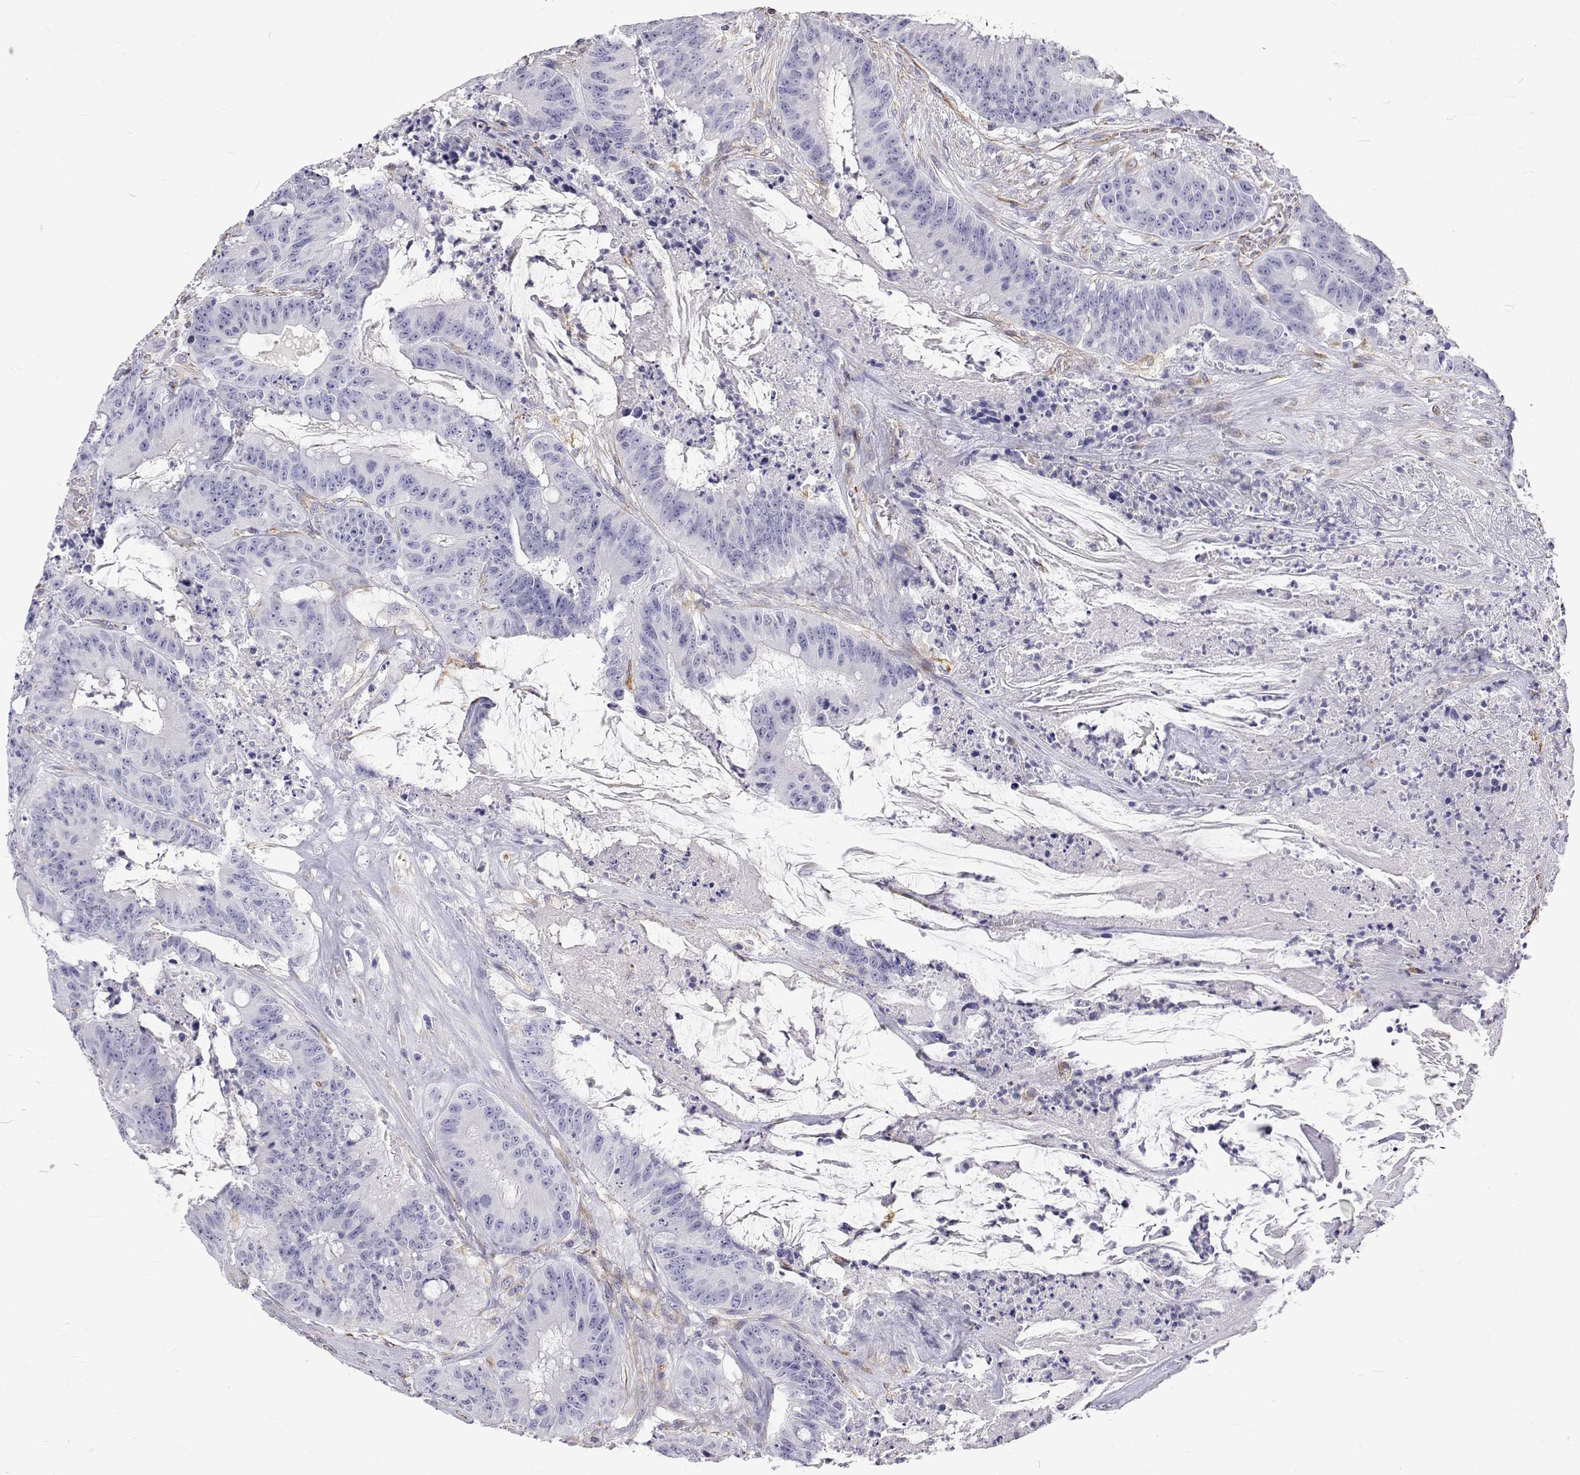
{"staining": {"intensity": "negative", "quantity": "none", "location": "none"}, "tissue": "colorectal cancer", "cell_type": "Tumor cells", "image_type": "cancer", "snomed": [{"axis": "morphology", "description": "Adenocarcinoma, NOS"}, {"axis": "topography", "description": "Colon"}], "caption": "Immunohistochemical staining of human colorectal cancer demonstrates no significant expression in tumor cells.", "gene": "OPRPN", "patient": {"sex": "male", "age": 33}}